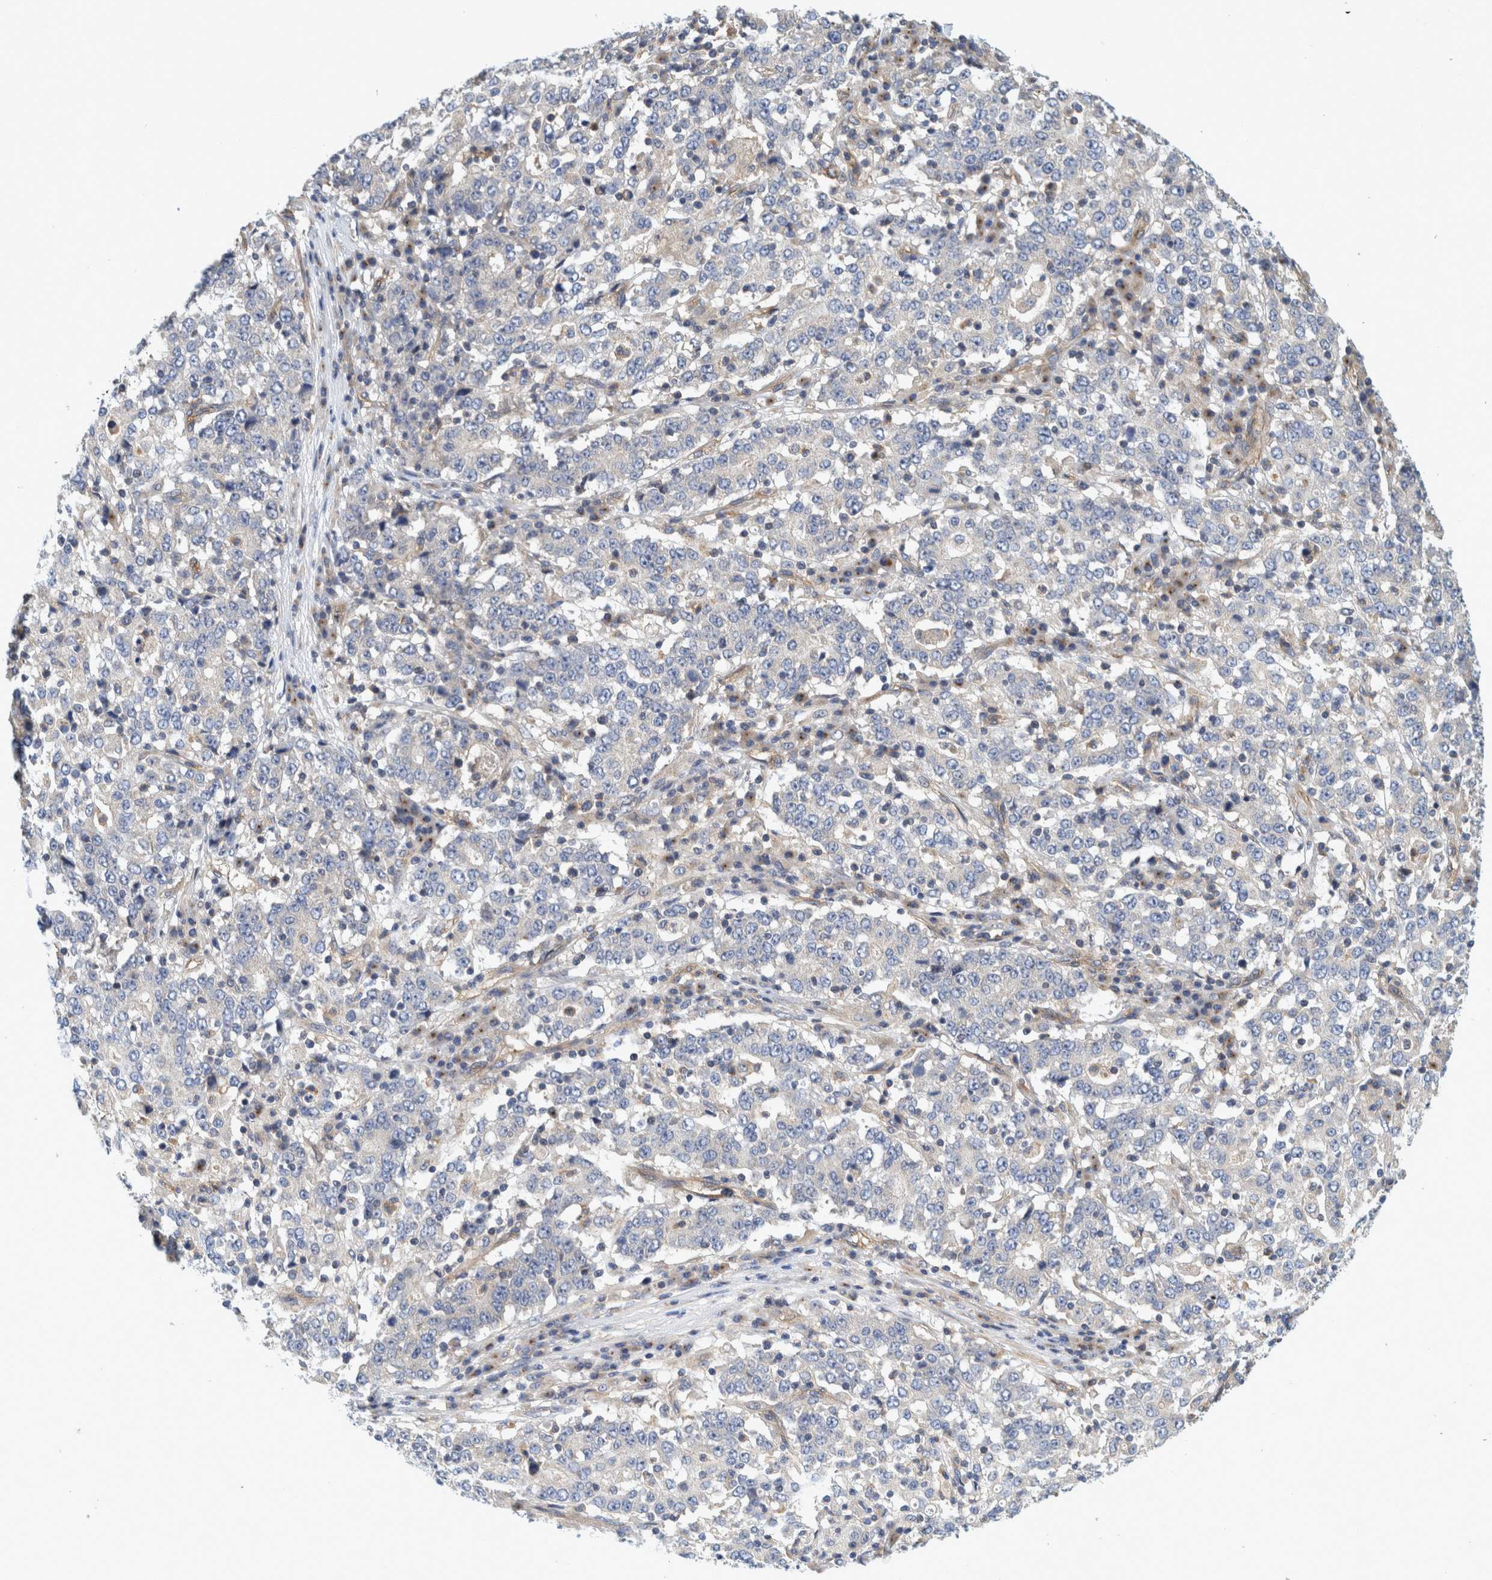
{"staining": {"intensity": "negative", "quantity": "none", "location": "none"}, "tissue": "stomach cancer", "cell_type": "Tumor cells", "image_type": "cancer", "snomed": [{"axis": "morphology", "description": "Adenocarcinoma, NOS"}, {"axis": "topography", "description": "Stomach"}], "caption": "Immunohistochemistry histopathology image of neoplastic tissue: stomach adenocarcinoma stained with DAB reveals no significant protein positivity in tumor cells.", "gene": "ZNF324B", "patient": {"sex": "male", "age": 59}}